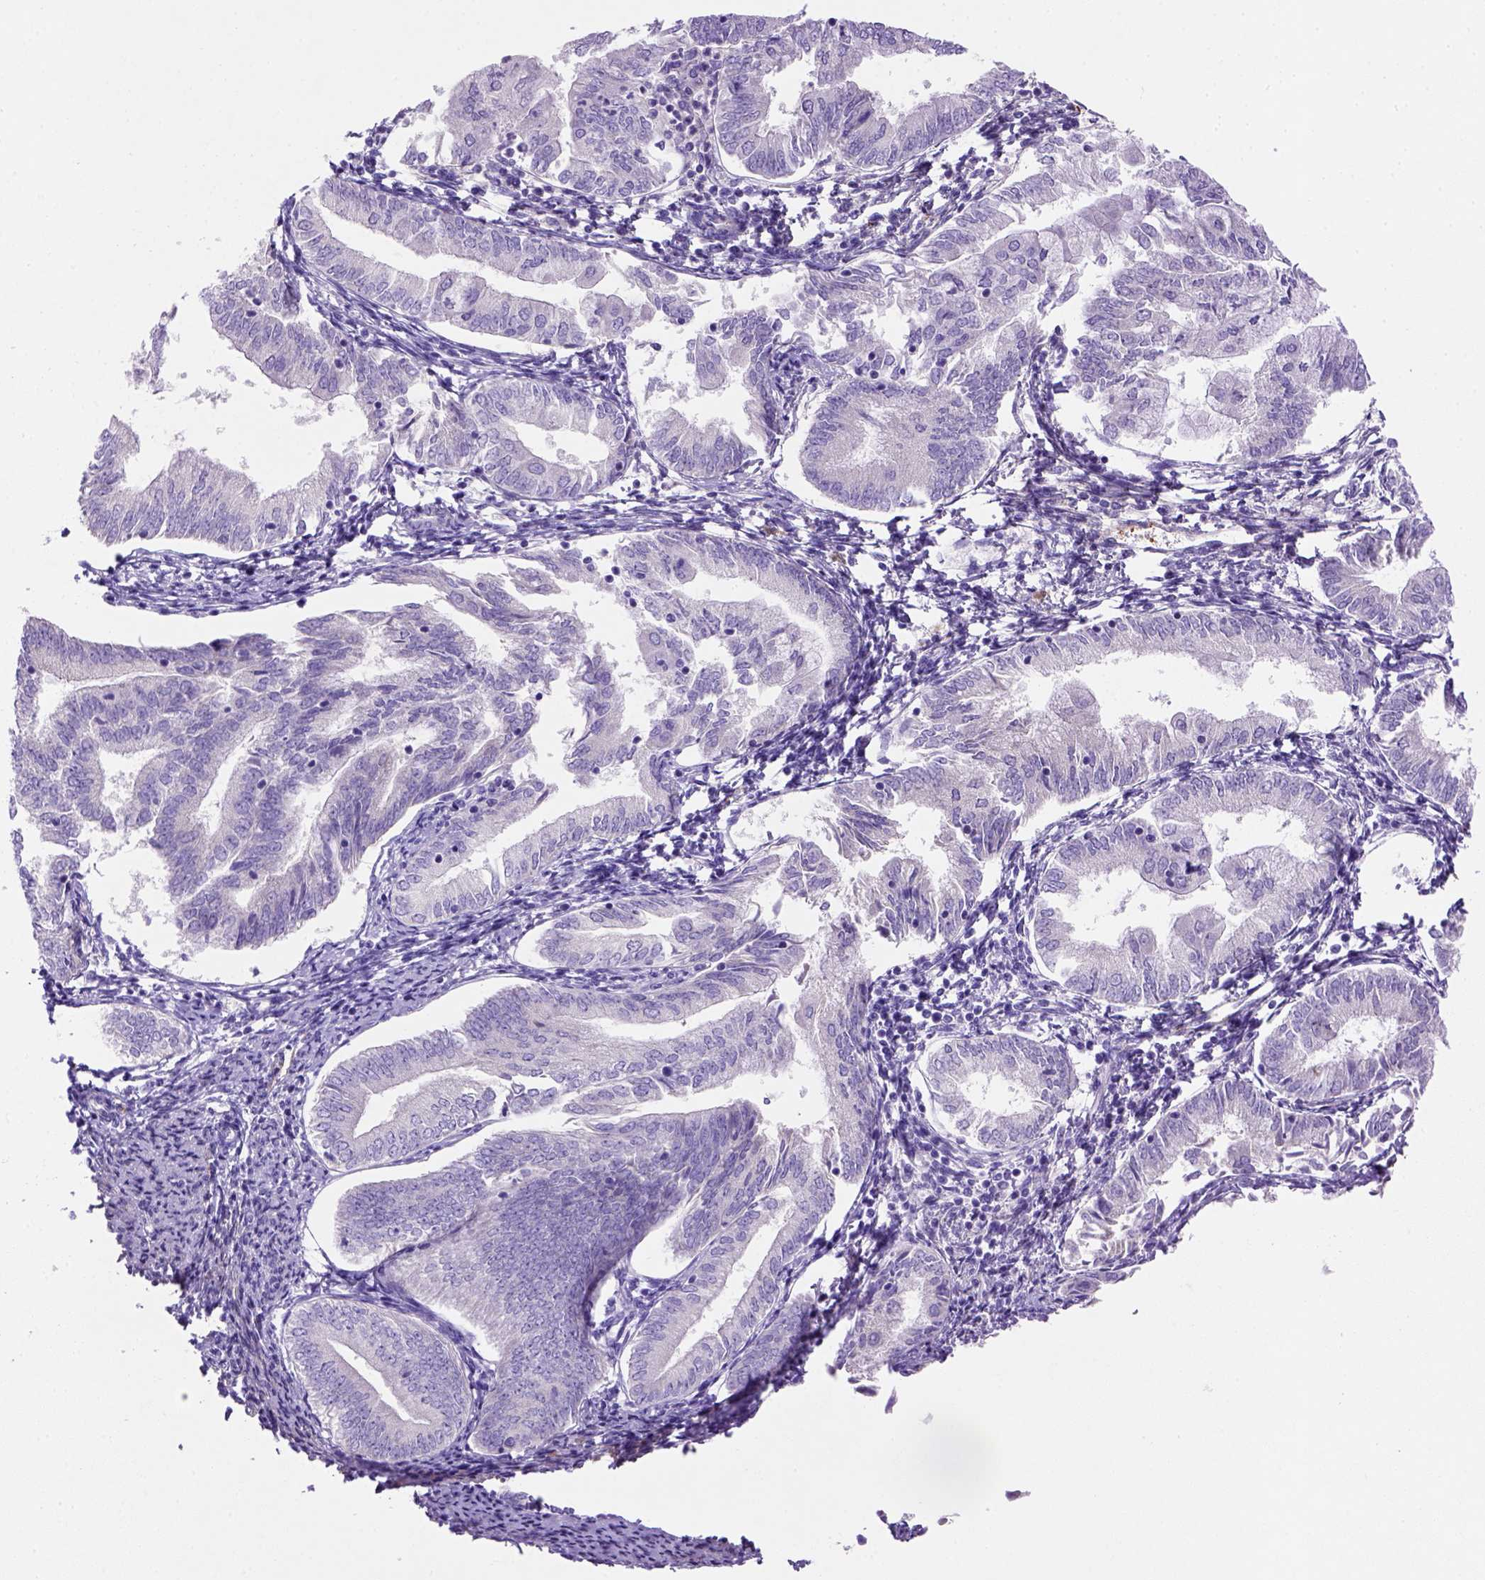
{"staining": {"intensity": "negative", "quantity": "none", "location": "none"}, "tissue": "endometrial cancer", "cell_type": "Tumor cells", "image_type": "cancer", "snomed": [{"axis": "morphology", "description": "Adenocarcinoma, NOS"}, {"axis": "topography", "description": "Endometrium"}], "caption": "Endometrial cancer (adenocarcinoma) stained for a protein using IHC reveals no expression tumor cells.", "gene": "SIRPD", "patient": {"sex": "female", "age": 55}}